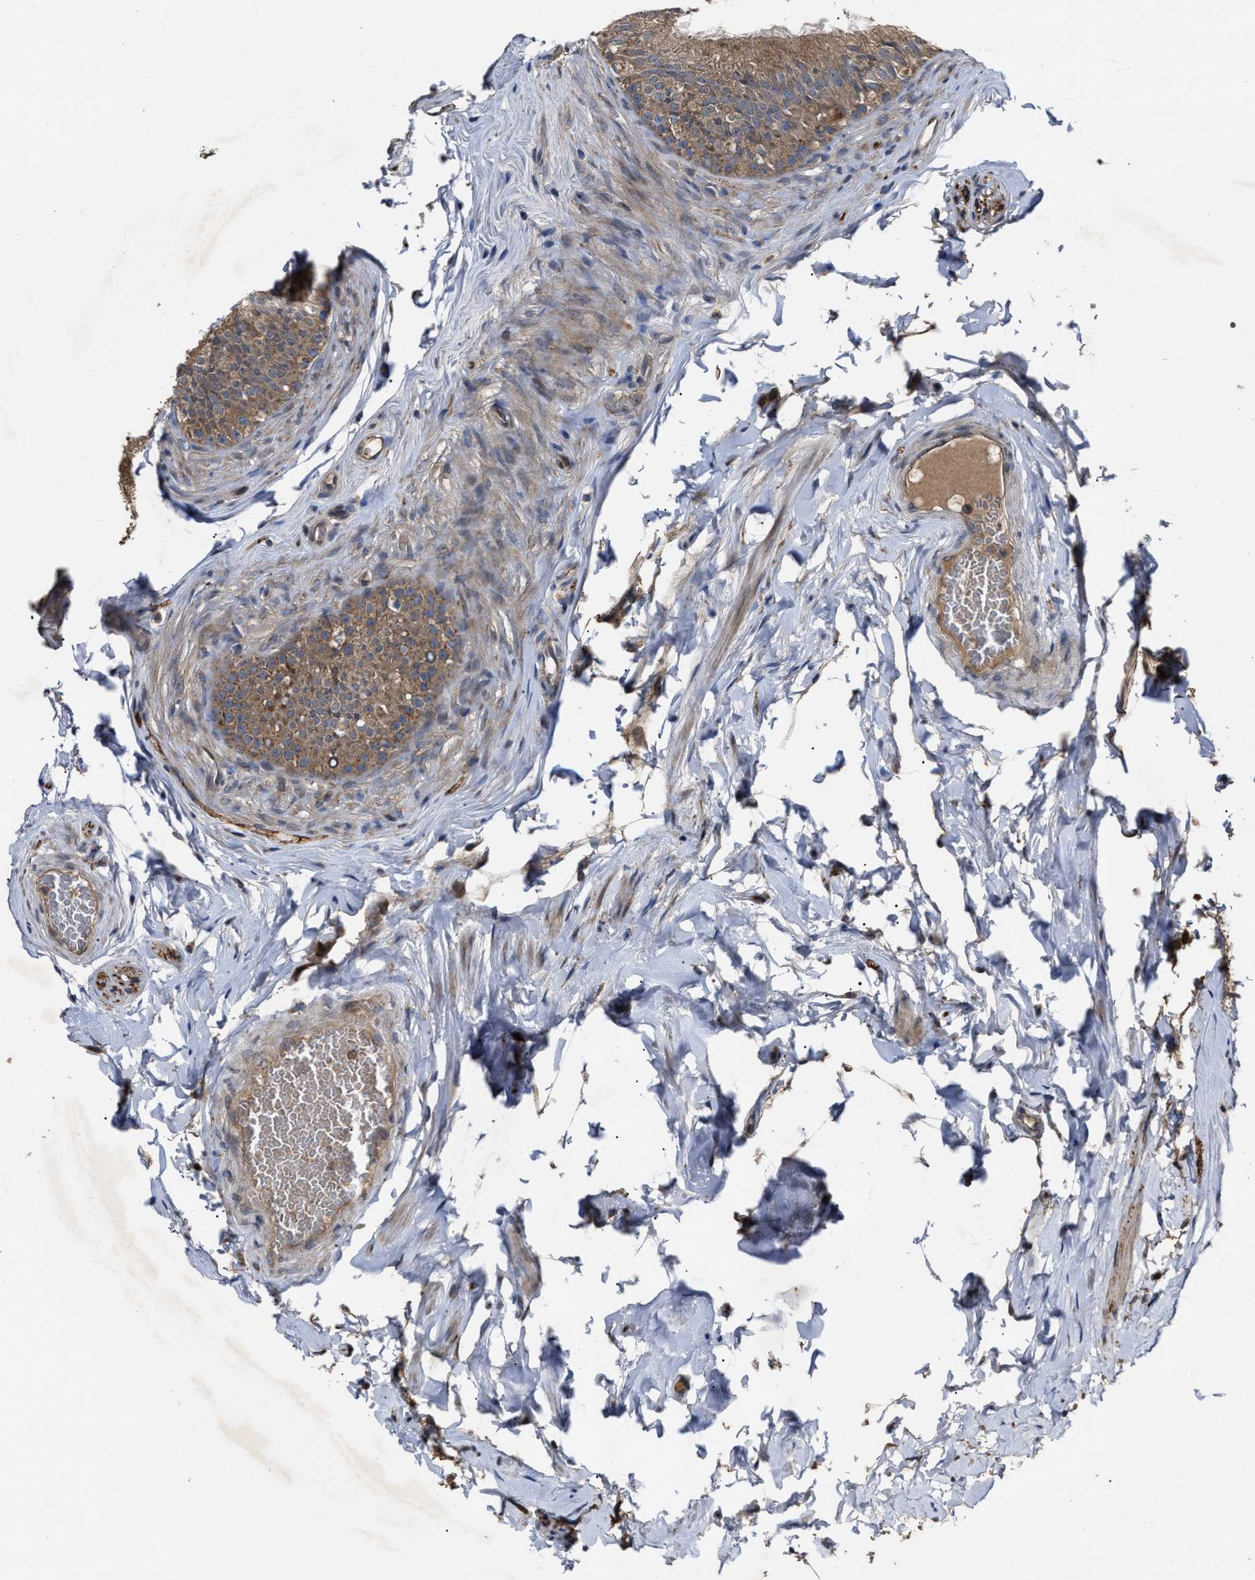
{"staining": {"intensity": "moderate", "quantity": ">75%", "location": "cytoplasmic/membranous"}, "tissue": "epididymis", "cell_type": "Glandular cells", "image_type": "normal", "snomed": [{"axis": "morphology", "description": "Normal tissue, NOS"}, {"axis": "topography", "description": "Testis"}, {"axis": "topography", "description": "Epididymis"}], "caption": "Immunohistochemistry (IHC) of normal epididymis demonstrates medium levels of moderate cytoplasmic/membranous expression in approximately >75% of glandular cells. The protein is shown in brown color, while the nuclei are stained blue.", "gene": "PASK", "patient": {"sex": "male", "age": 36}}